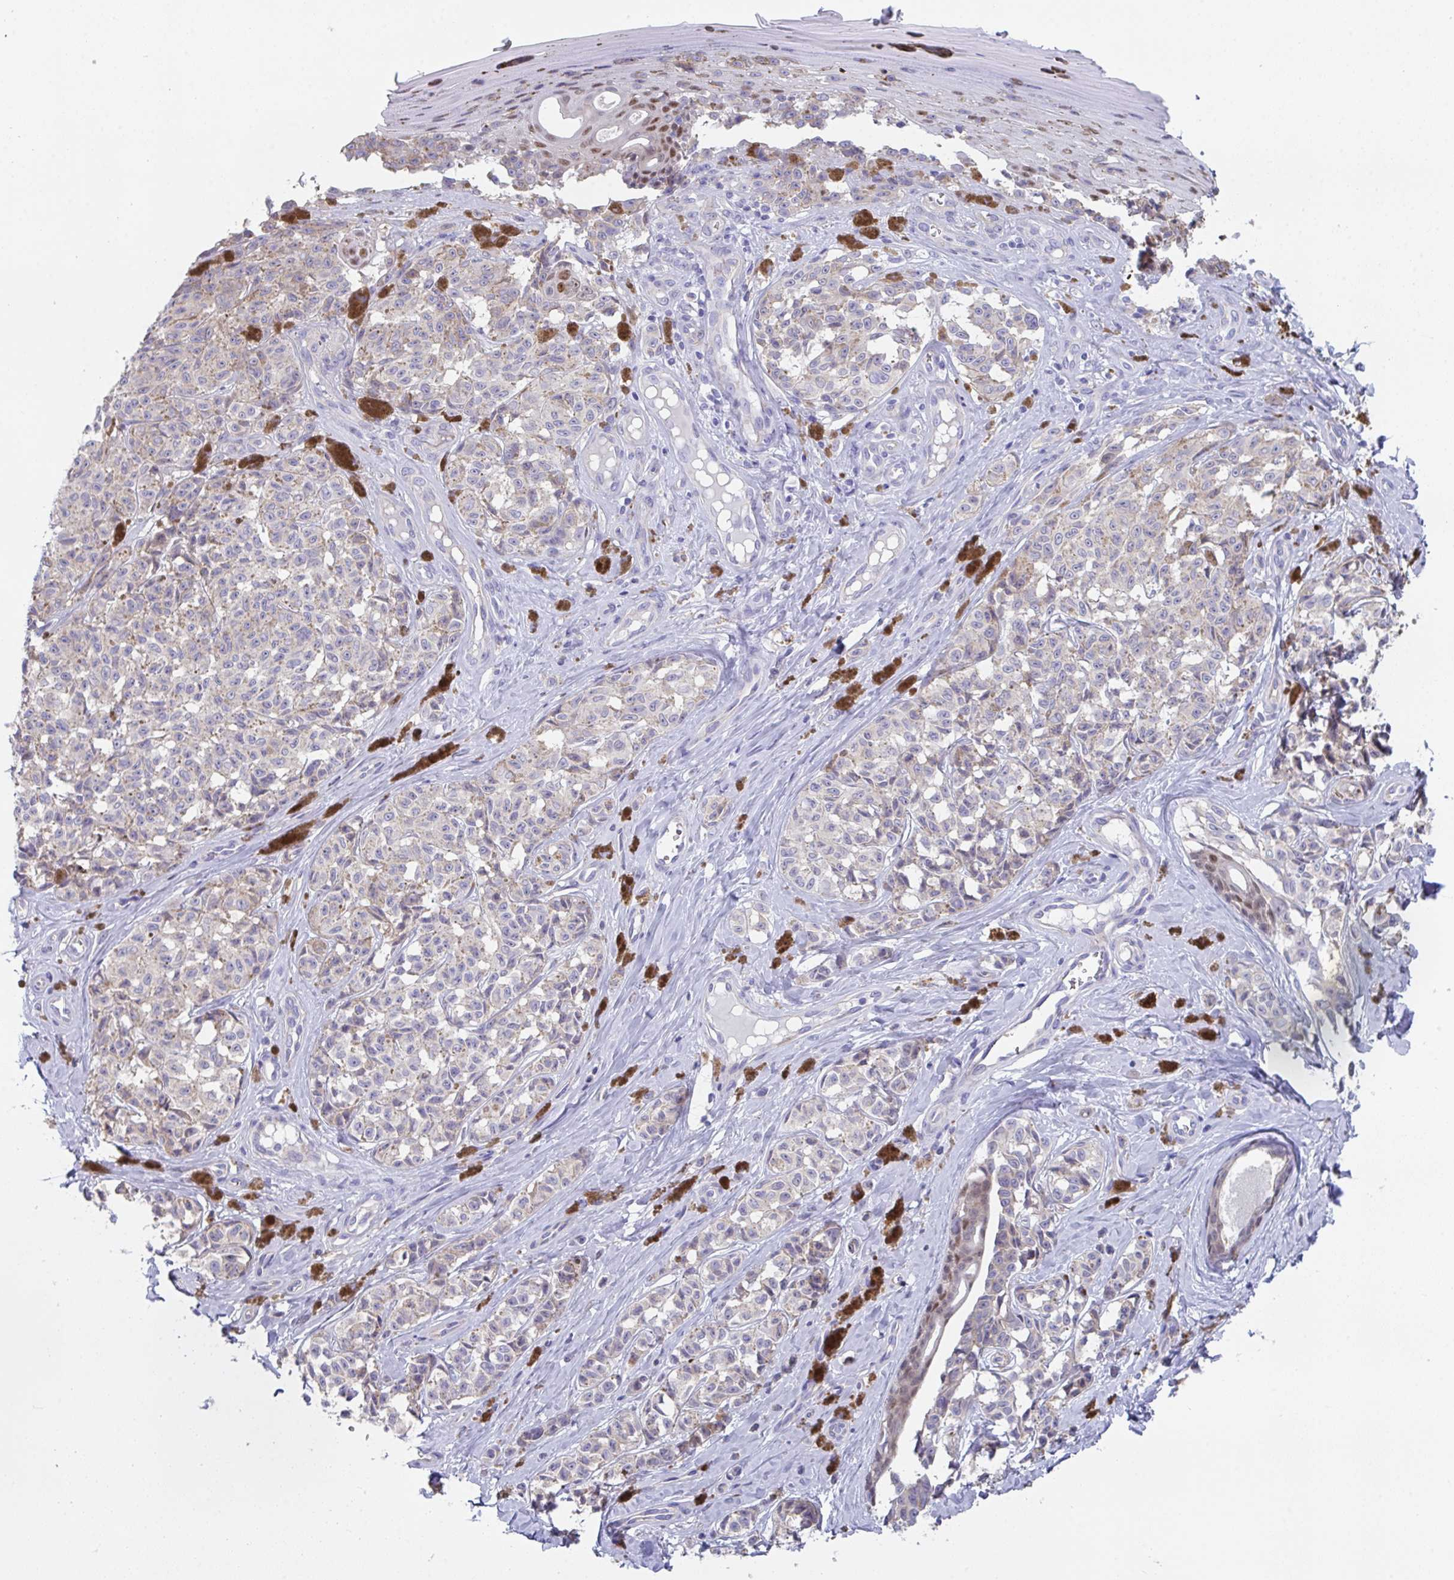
{"staining": {"intensity": "weak", "quantity": "<25%", "location": "cytoplasmic/membranous"}, "tissue": "melanoma", "cell_type": "Tumor cells", "image_type": "cancer", "snomed": [{"axis": "morphology", "description": "Malignant melanoma, NOS"}, {"axis": "topography", "description": "Skin"}], "caption": "Human melanoma stained for a protein using IHC exhibits no positivity in tumor cells.", "gene": "TFAP2C", "patient": {"sex": "female", "age": 65}}